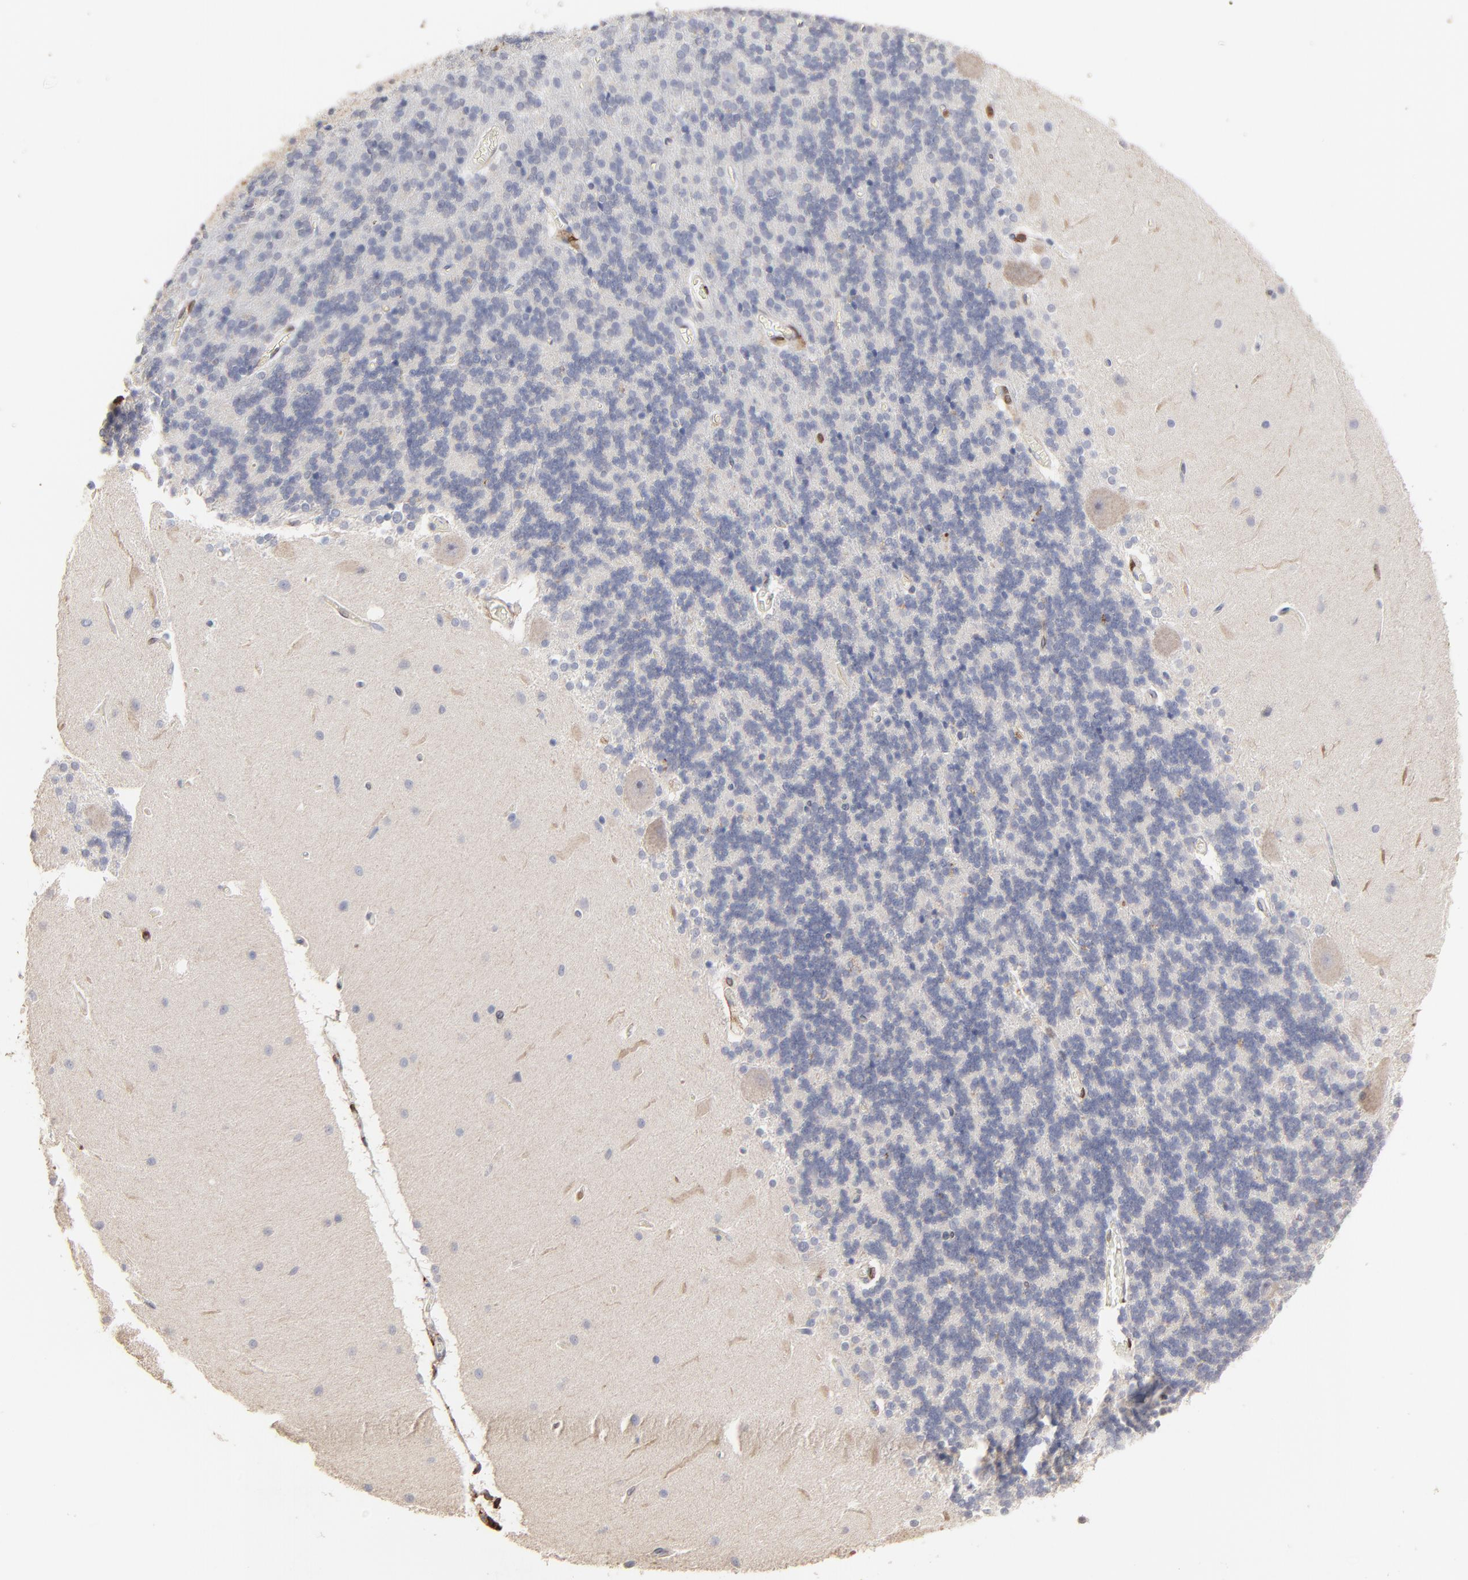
{"staining": {"intensity": "negative", "quantity": "none", "location": "none"}, "tissue": "cerebellum", "cell_type": "Cells in granular layer", "image_type": "normal", "snomed": [{"axis": "morphology", "description": "Normal tissue, NOS"}, {"axis": "topography", "description": "Cerebellum"}], "caption": "The image shows no staining of cells in granular layer in unremarkable cerebellum. (DAB (3,3'-diaminobenzidine) immunohistochemistry (IHC) with hematoxylin counter stain).", "gene": "SLC6A14", "patient": {"sex": "female", "age": 54}}